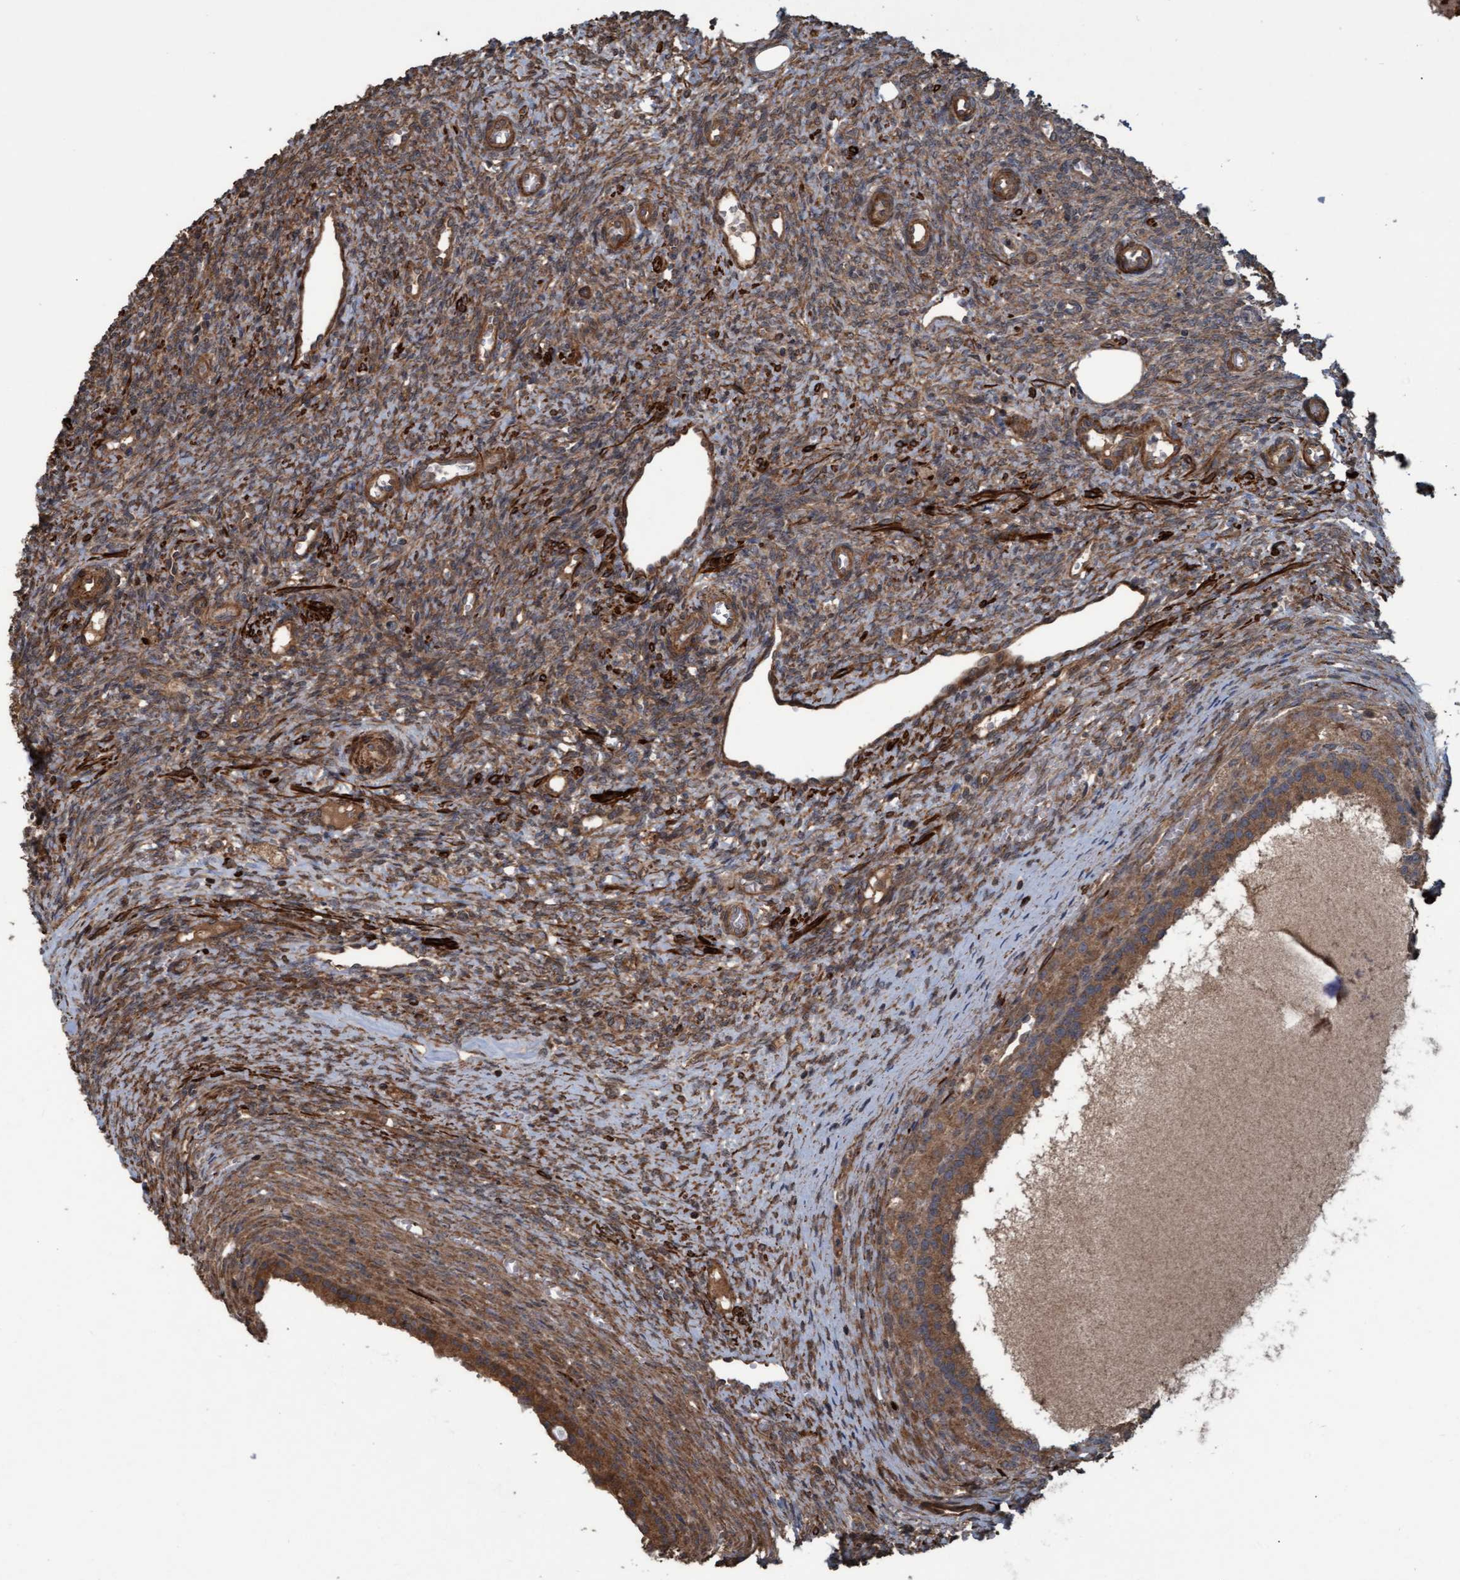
{"staining": {"intensity": "moderate", "quantity": ">75%", "location": "cytoplasmic/membranous"}, "tissue": "ovary", "cell_type": "Ovarian stroma cells", "image_type": "normal", "snomed": [{"axis": "morphology", "description": "Normal tissue, NOS"}, {"axis": "topography", "description": "Ovary"}], "caption": "A micrograph of human ovary stained for a protein reveals moderate cytoplasmic/membranous brown staining in ovarian stroma cells. The protein of interest is shown in brown color, while the nuclei are stained blue.", "gene": "GGT6", "patient": {"sex": "female", "age": 41}}